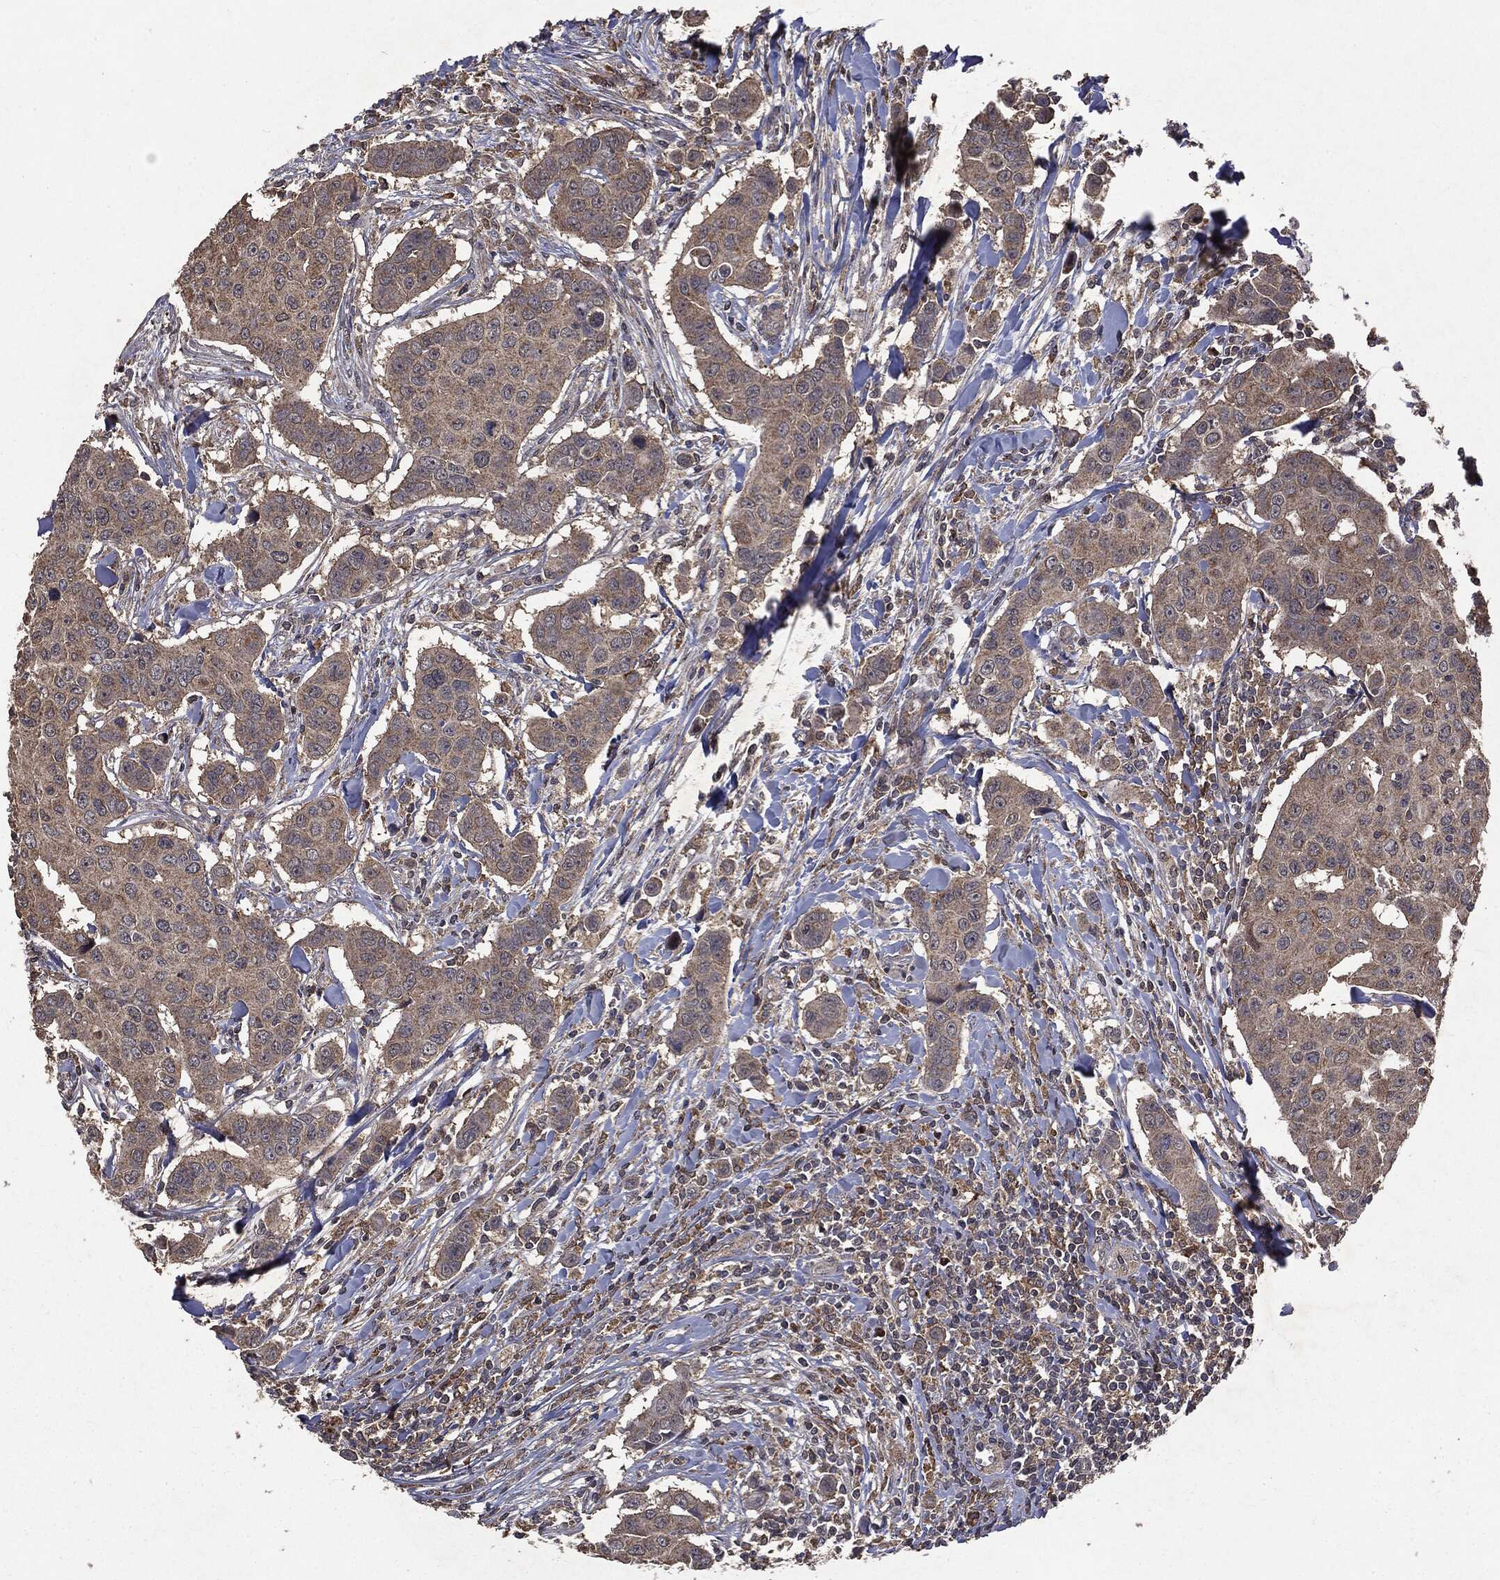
{"staining": {"intensity": "negative", "quantity": "none", "location": "none"}, "tissue": "breast cancer", "cell_type": "Tumor cells", "image_type": "cancer", "snomed": [{"axis": "morphology", "description": "Duct carcinoma"}, {"axis": "topography", "description": "Breast"}], "caption": "IHC micrograph of human breast cancer stained for a protein (brown), which displays no expression in tumor cells. (Stains: DAB IHC with hematoxylin counter stain, Microscopy: brightfield microscopy at high magnification).", "gene": "PTEN", "patient": {"sex": "female", "age": 24}}